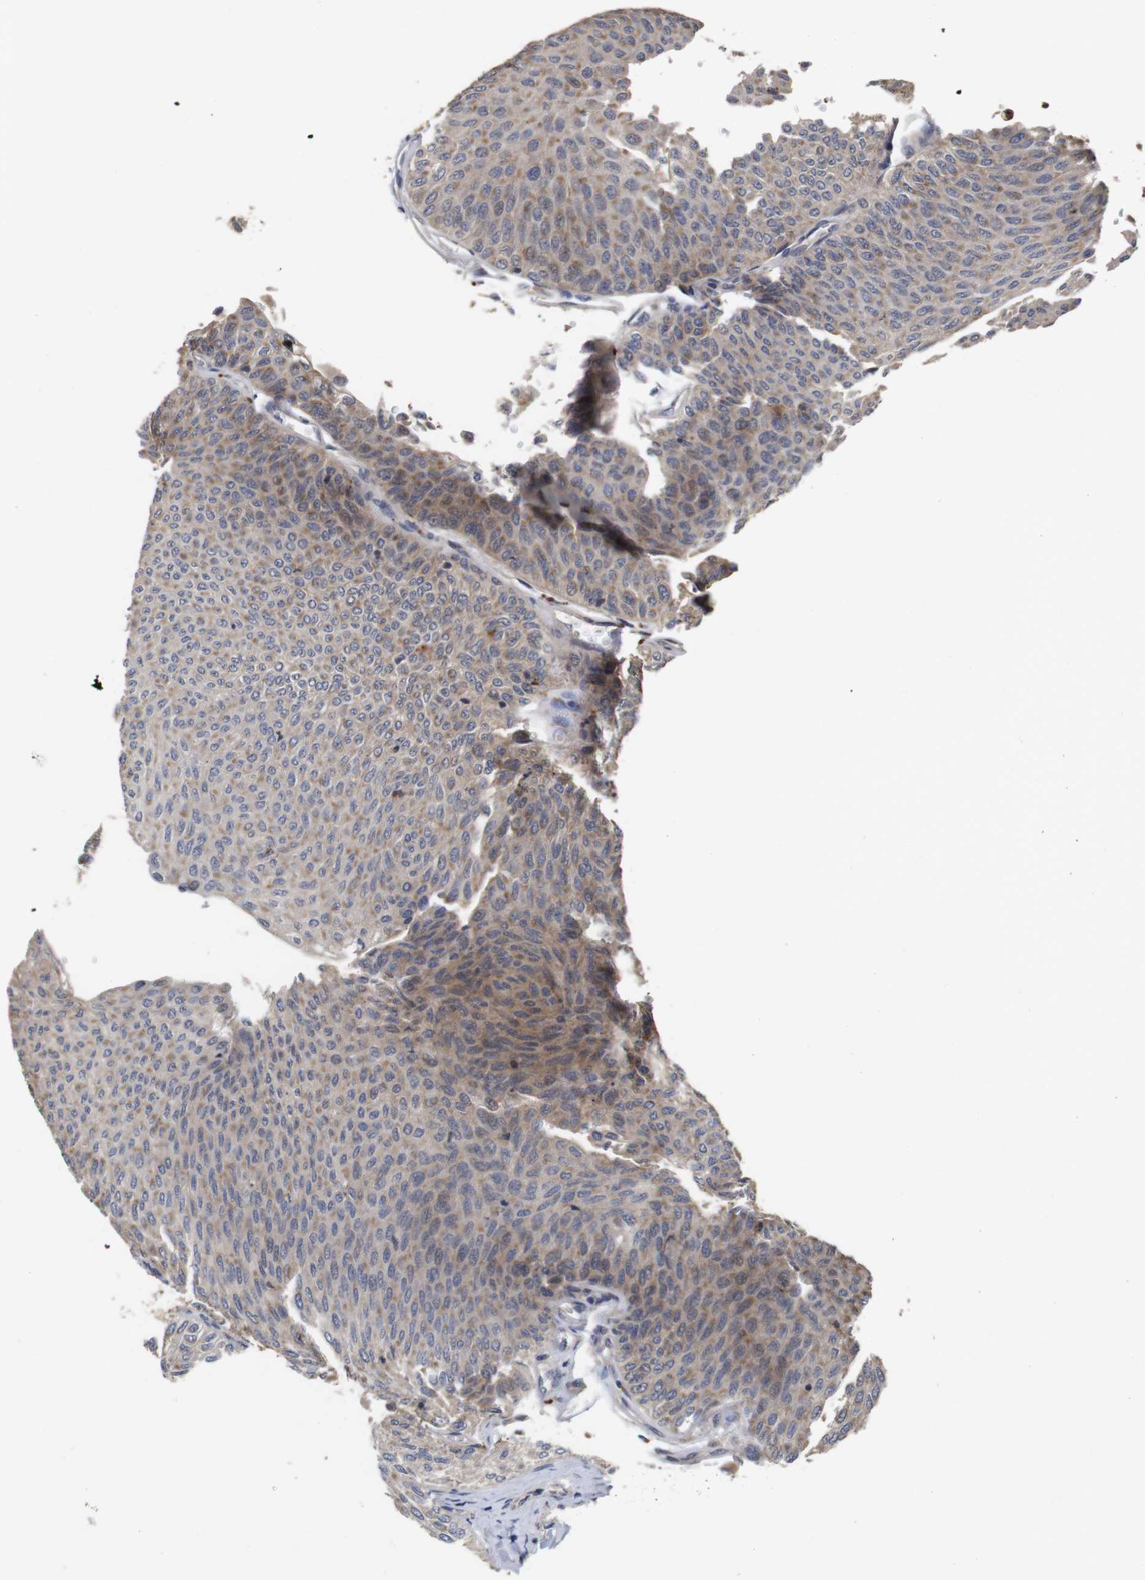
{"staining": {"intensity": "weak", "quantity": ">75%", "location": "cytoplasmic/membranous"}, "tissue": "urothelial cancer", "cell_type": "Tumor cells", "image_type": "cancer", "snomed": [{"axis": "morphology", "description": "Urothelial carcinoma, Low grade"}, {"axis": "topography", "description": "Urinary bladder"}], "caption": "DAB (3,3'-diaminobenzidine) immunohistochemical staining of human low-grade urothelial carcinoma reveals weak cytoplasmic/membranous protein expression in about >75% of tumor cells.", "gene": "PTPN14", "patient": {"sex": "male", "age": 78}}